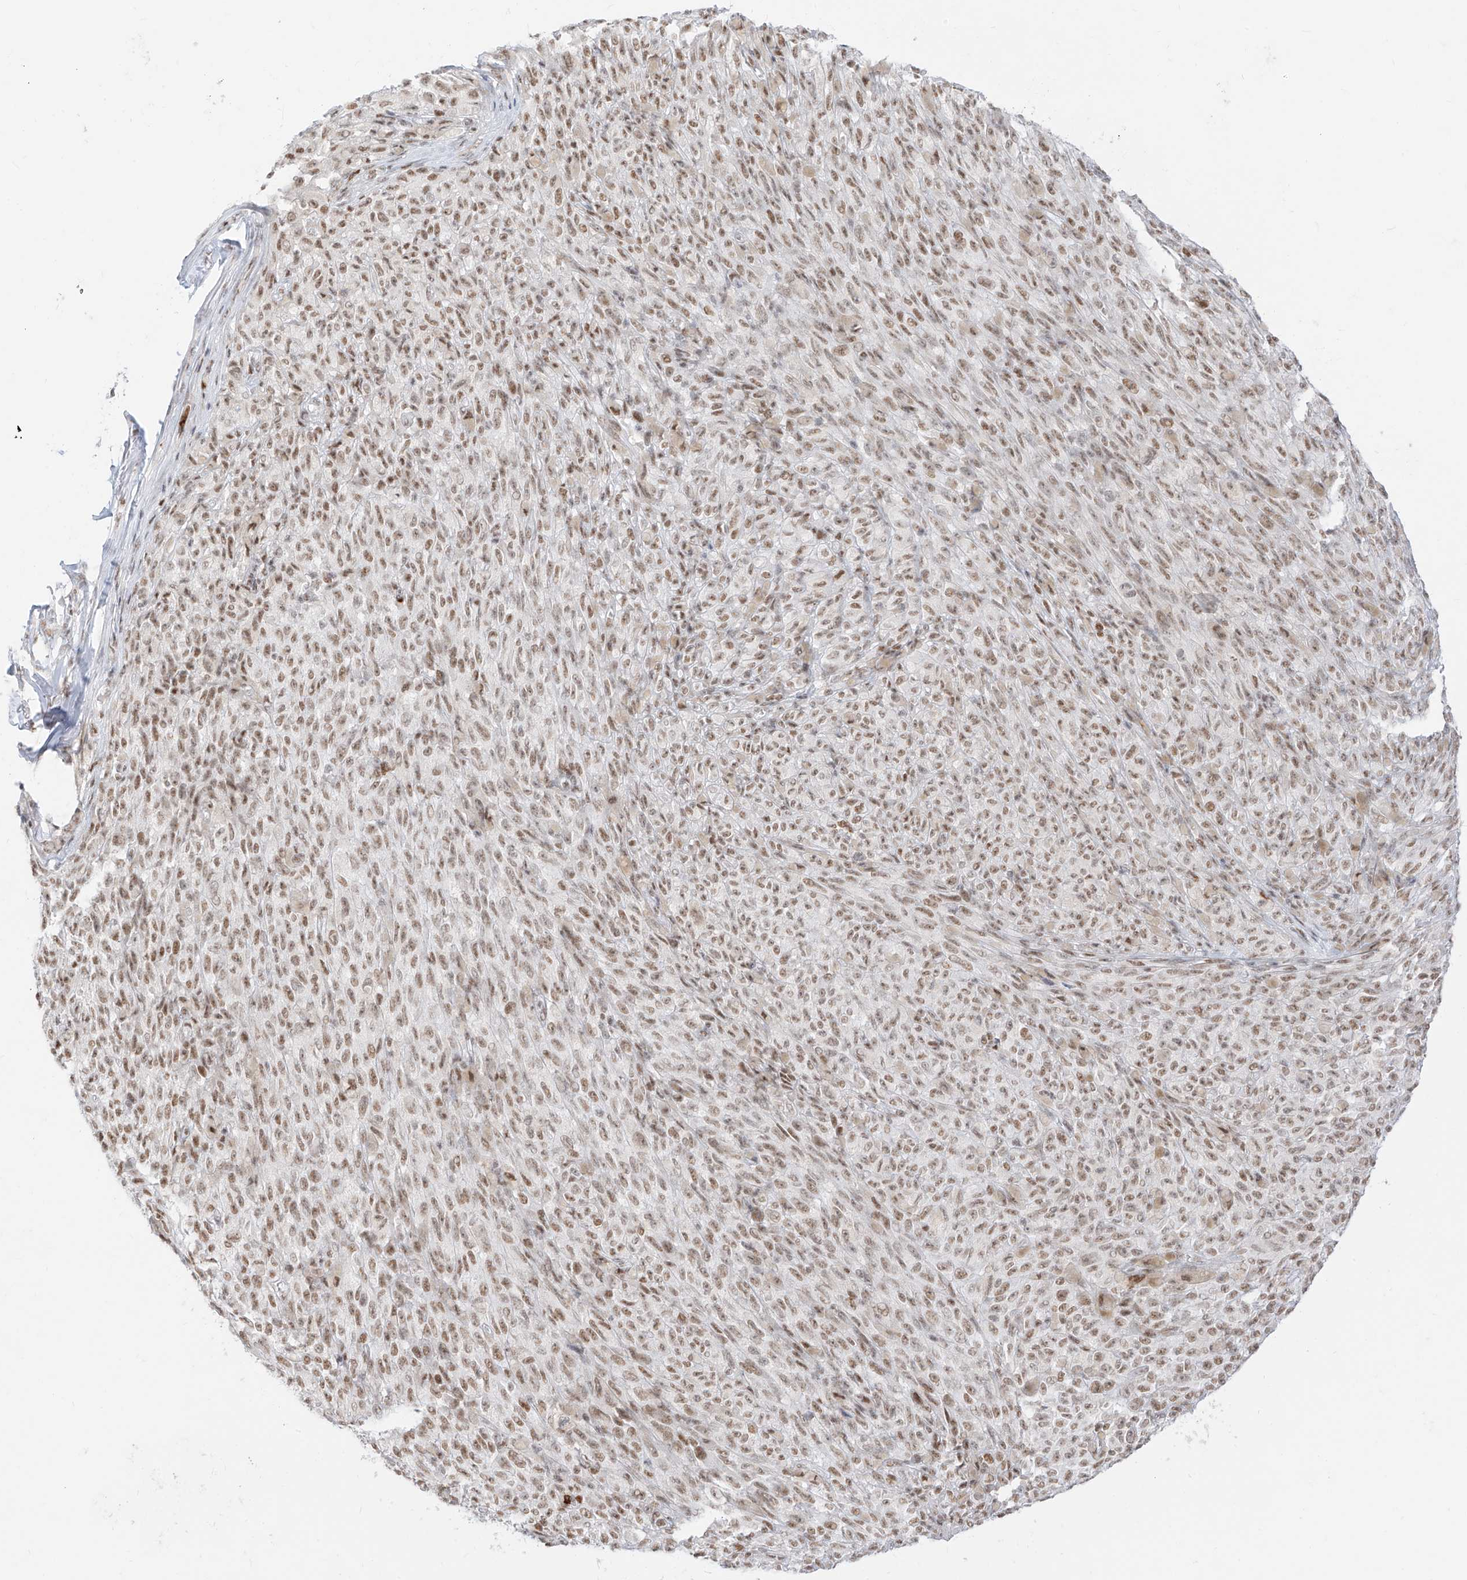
{"staining": {"intensity": "moderate", "quantity": ">75%", "location": "nuclear"}, "tissue": "melanoma", "cell_type": "Tumor cells", "image_type": "cancer", "snomed": [{"axis": "morphology", "description": "Malignant melanoma, NOS"}, {"axis": "topography", "description": "Skin"}], "caption": "Moderate nuclear protein positivity is identified in about >75% of tumor cells in malignant melanoma.", "gene": "SUPT5H", "patient": {"sex": "female", "age": 82}}